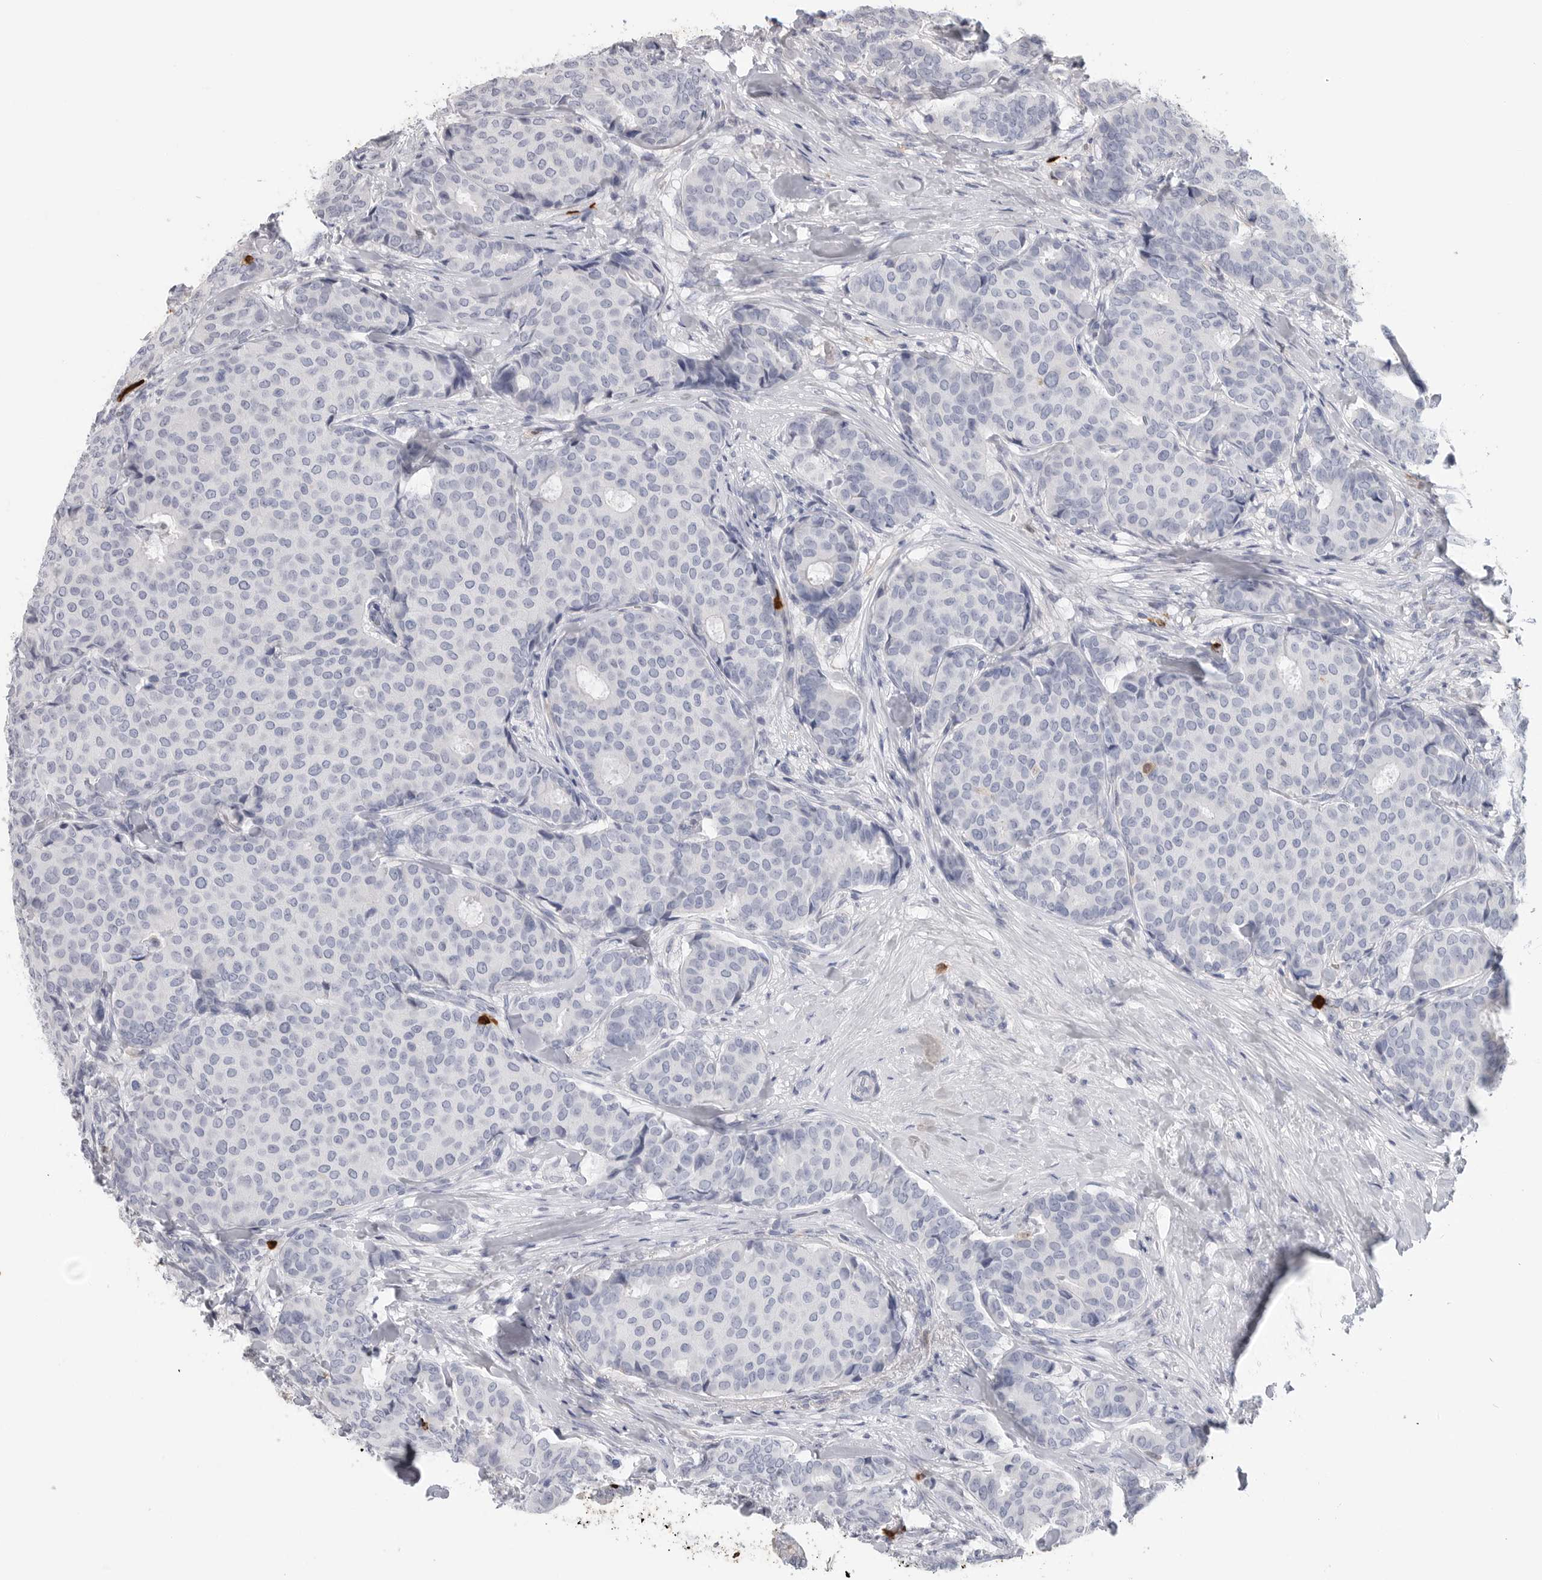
{"staining": {"intensity": "negative", "quantity": "none", "location": "none"}, "tissue": "breast cancer", "cell_type": "Tumor cells", "image_type": "cancer", "snomed": [{"axis": "morphology", "description": "Duct carcinoma"}, {"axis": "topography", "description": "Breast"}], "caption": "High magnification brightfield microscopy of infiltrating ductal carcinoma (breast) stained with DAB (brown) and counterstained with hematoxylin (blue): tumor cells show no significant expression.", "gene": "CYB561D1", "patient": {"sex": "female", "age": 75}}